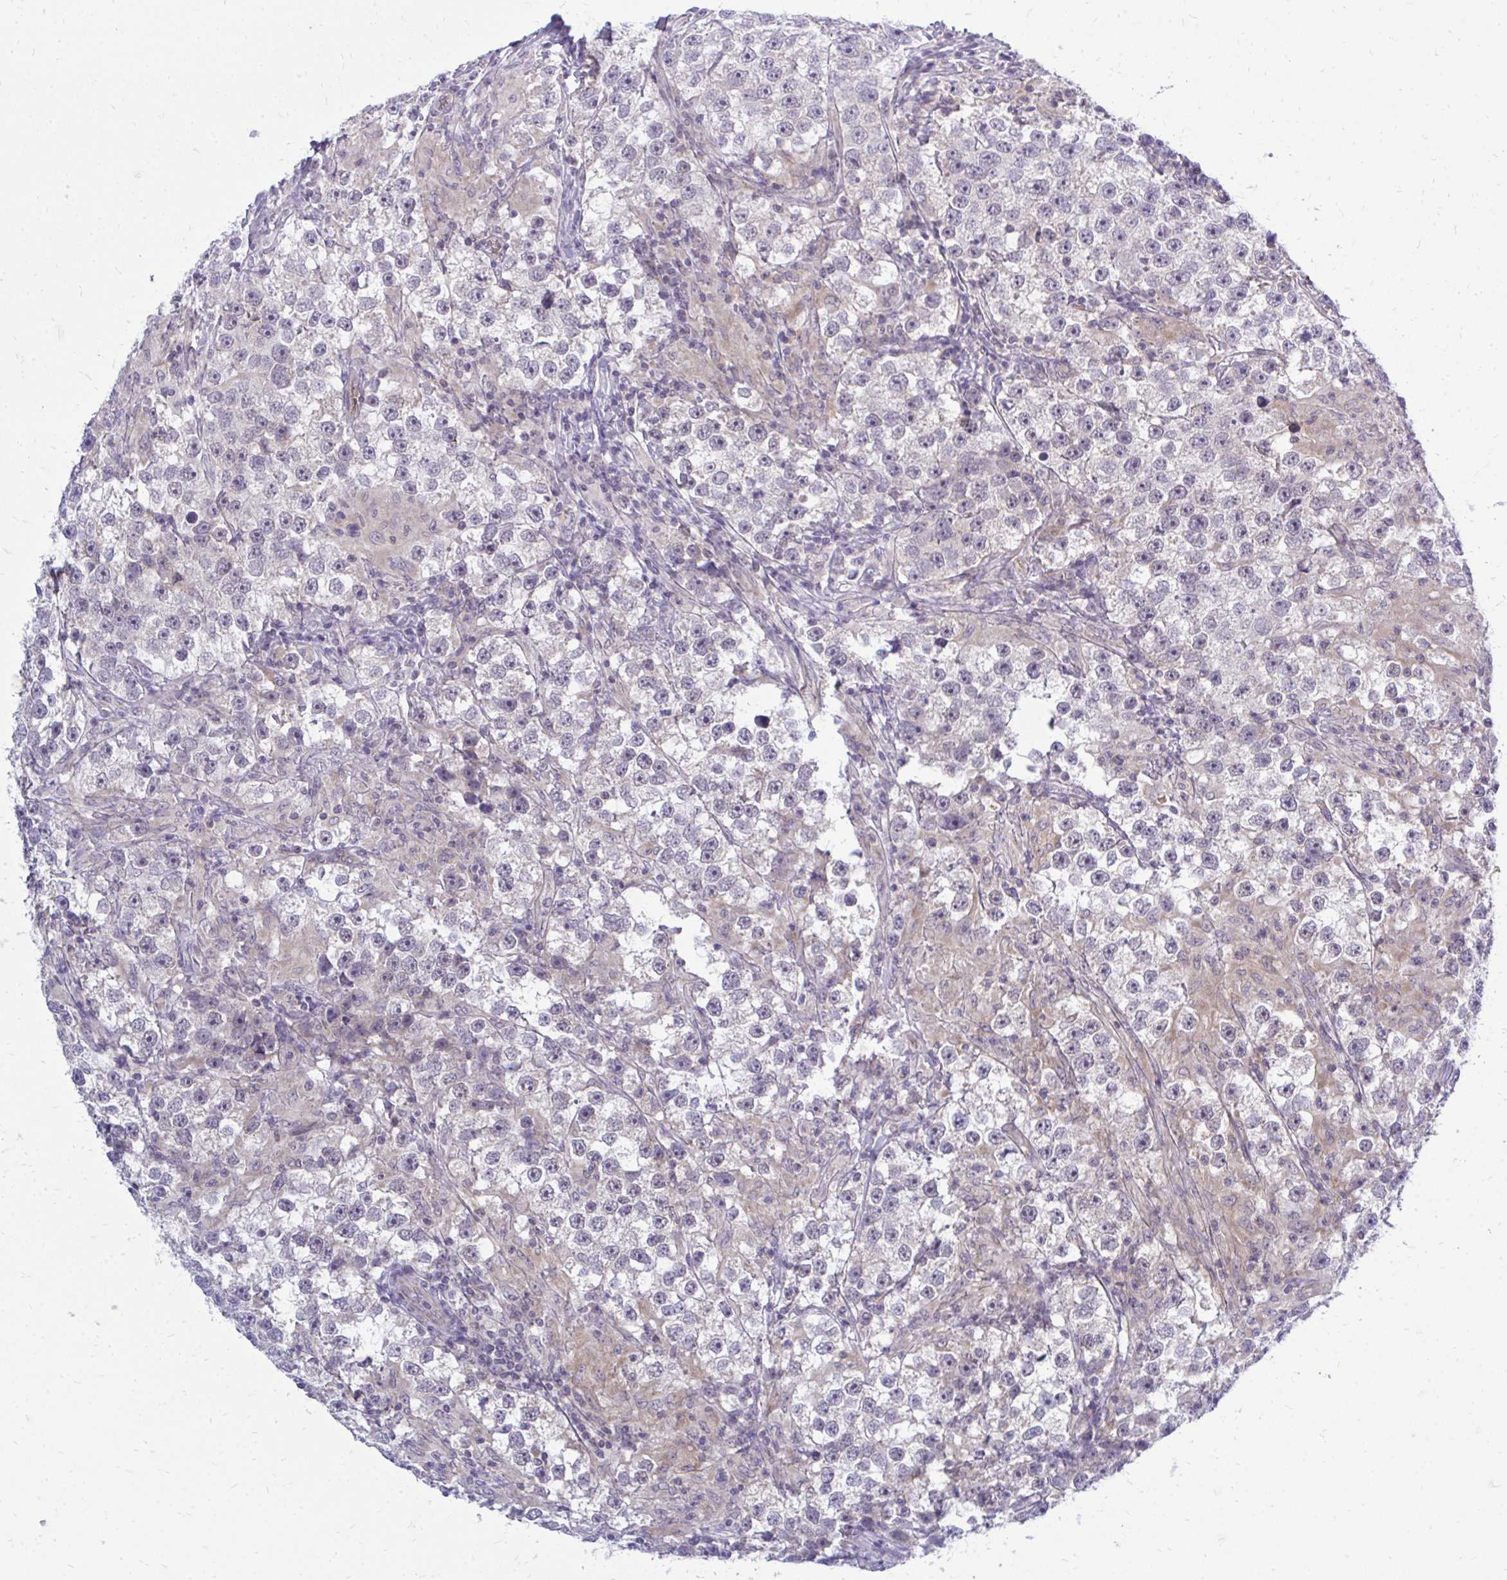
{"staining": {"intensity": "weak", "quantity": "<25%", "location": "cytoplasmic/membranous"}, "tissue": "testis cancer", "cell_type": "Tumor cells", "image_type": "cancer", "snomed": [{"axis": "morphology", "description": "Seminoma, NOS"}, {"axis": "topography", "description": "Testis"}], "caption": "There is no significant expression in tumor cells of testis cancer (seminoma). Nuclei are stained in blue.", "gene": "ACSL5", "patient": {"sex": "male", "age": 46}}